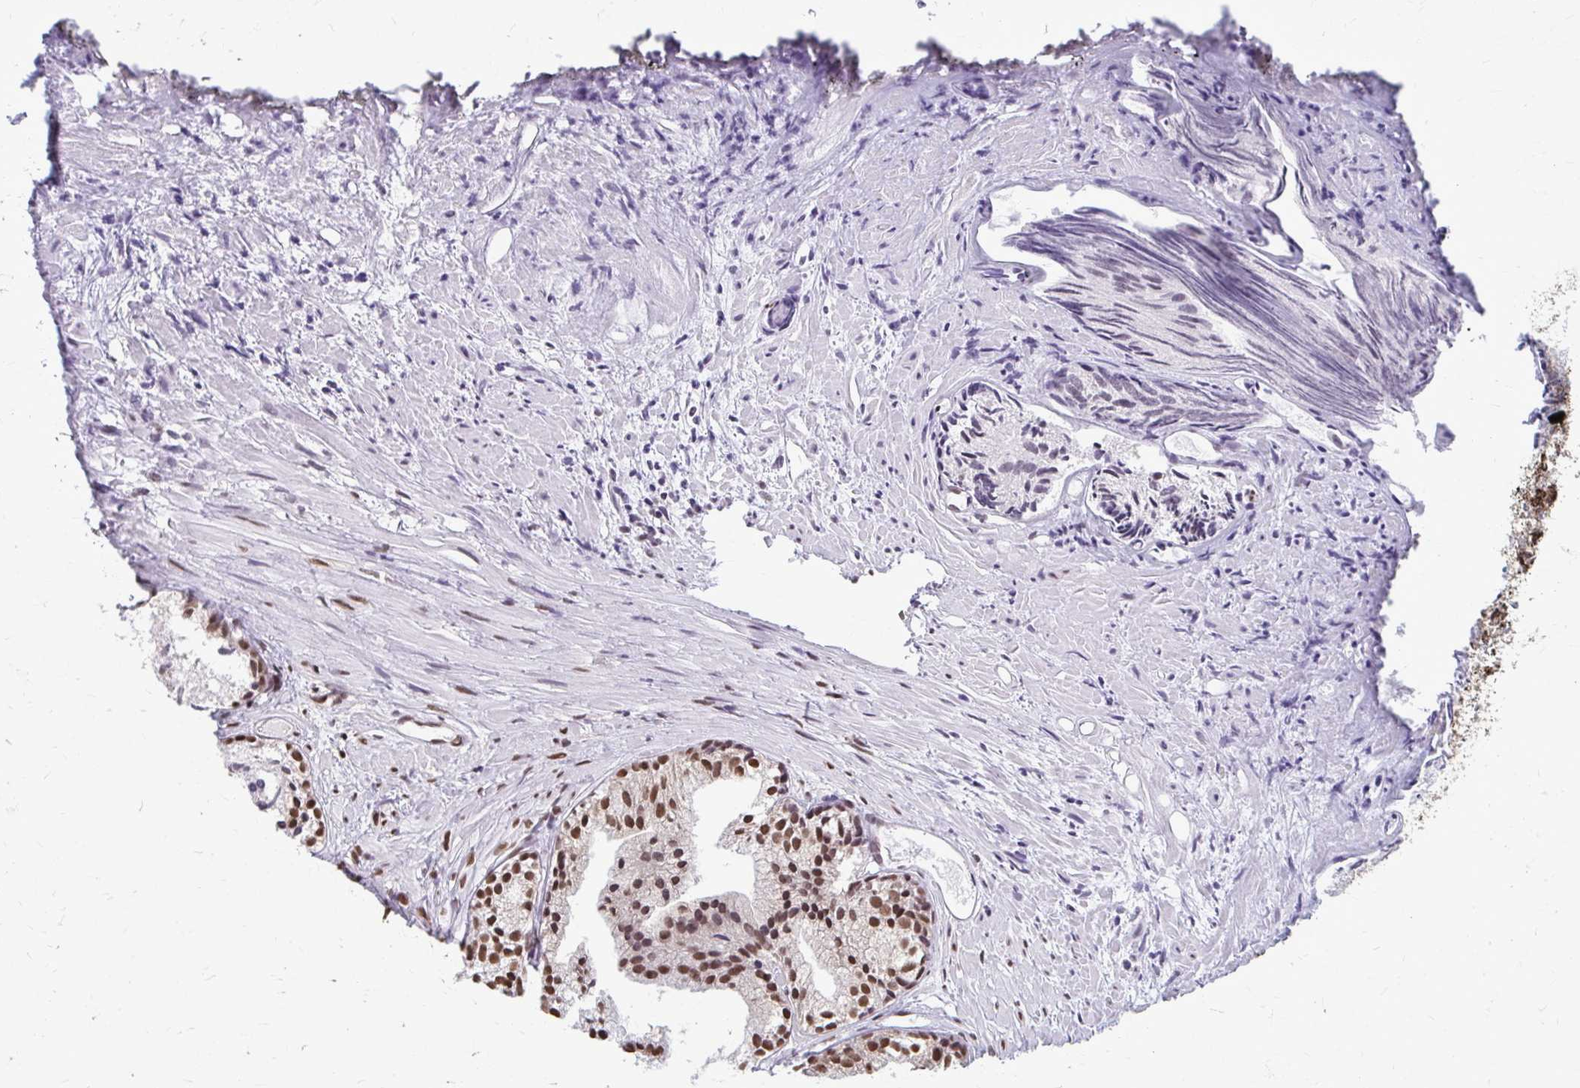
{"staining": {"intensity": "moderate", "quantity": ">75%", "location": "nuclear"}, "tissue": "prostate cancer", "cell_type": "Tumor cells", "image_type": "cancer", "snomed": [{"axis": "morphology", "description": "Adenocarcinoma, High grade"}, {"axis": "topography", "description": "Prostate"}], "caption": "High-grade adenocarcinoma (prostate) stained with DAB IHC displays medium levels of moderate nuclear expression in approximately >75% of tumor cells.", "gene": "SNRPA", "patient": {"sex": "male", "age": 58}}